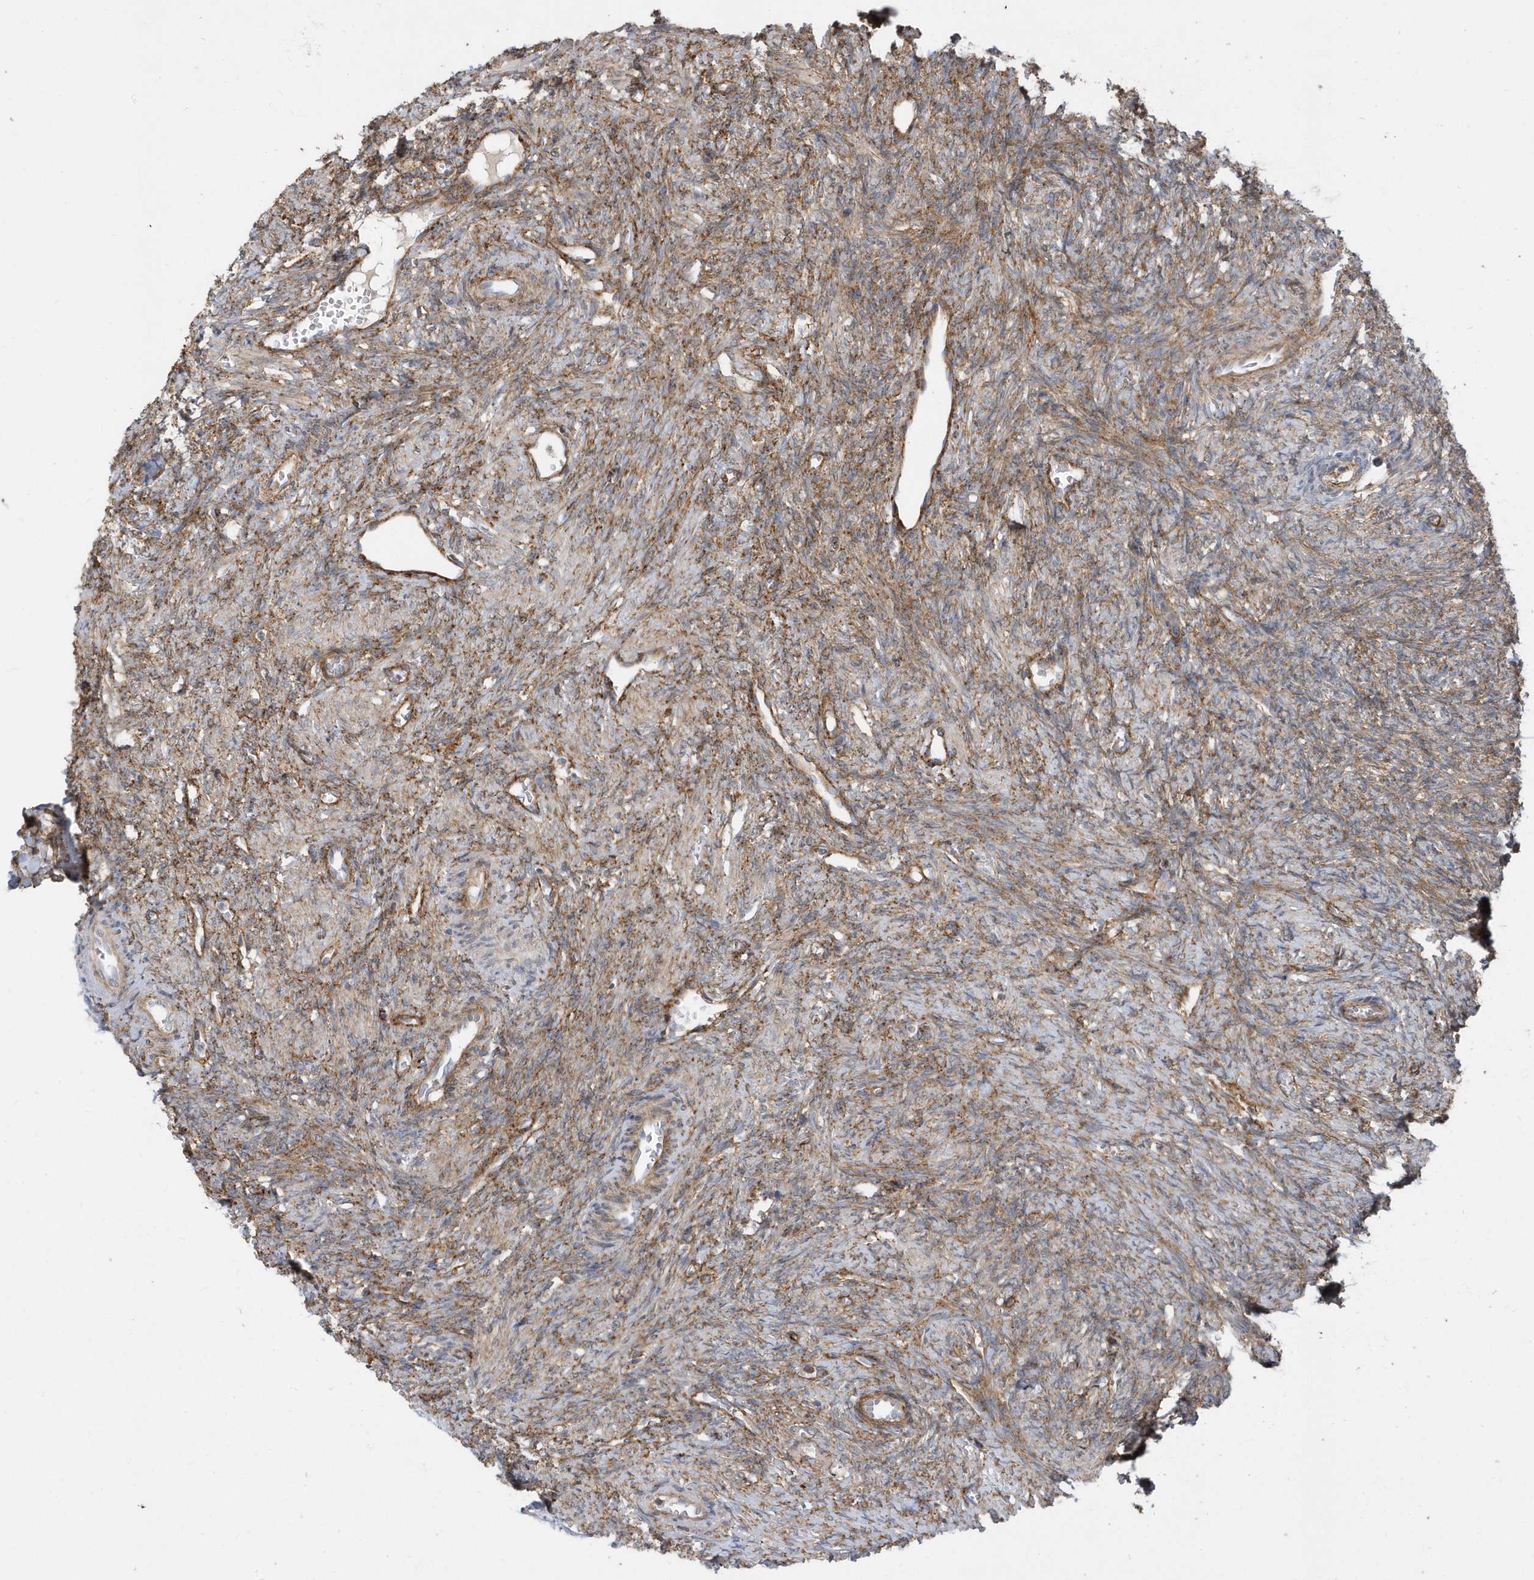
{"staining": {"intensity": "moderate", "quantity": "25%-75%", "location": "cytoplasmic/membranous"}, "tissue": "ovary", "cell_type": "Ovarian stroma cells", "image_type": "normal", "snomed": [{"axis": "morphology", "description": "Normal tissue, NOS"}, {"axis": "topography", "description": "Ovary"}], "caption": "High-power microscopy captured an immunohistochemistry (IHC) histopathology image of unremarkable ovary, revealing moderate cytoplasmic/membranous staining in approximately 25%-75% of ovarian stroma cells. (Stains: DAB in brown, nuclei in blue, Microscopy: brightfield microscopy at high magnification).", "gene": "HRH4", "patient": {"sex": "female", "age": 41}}